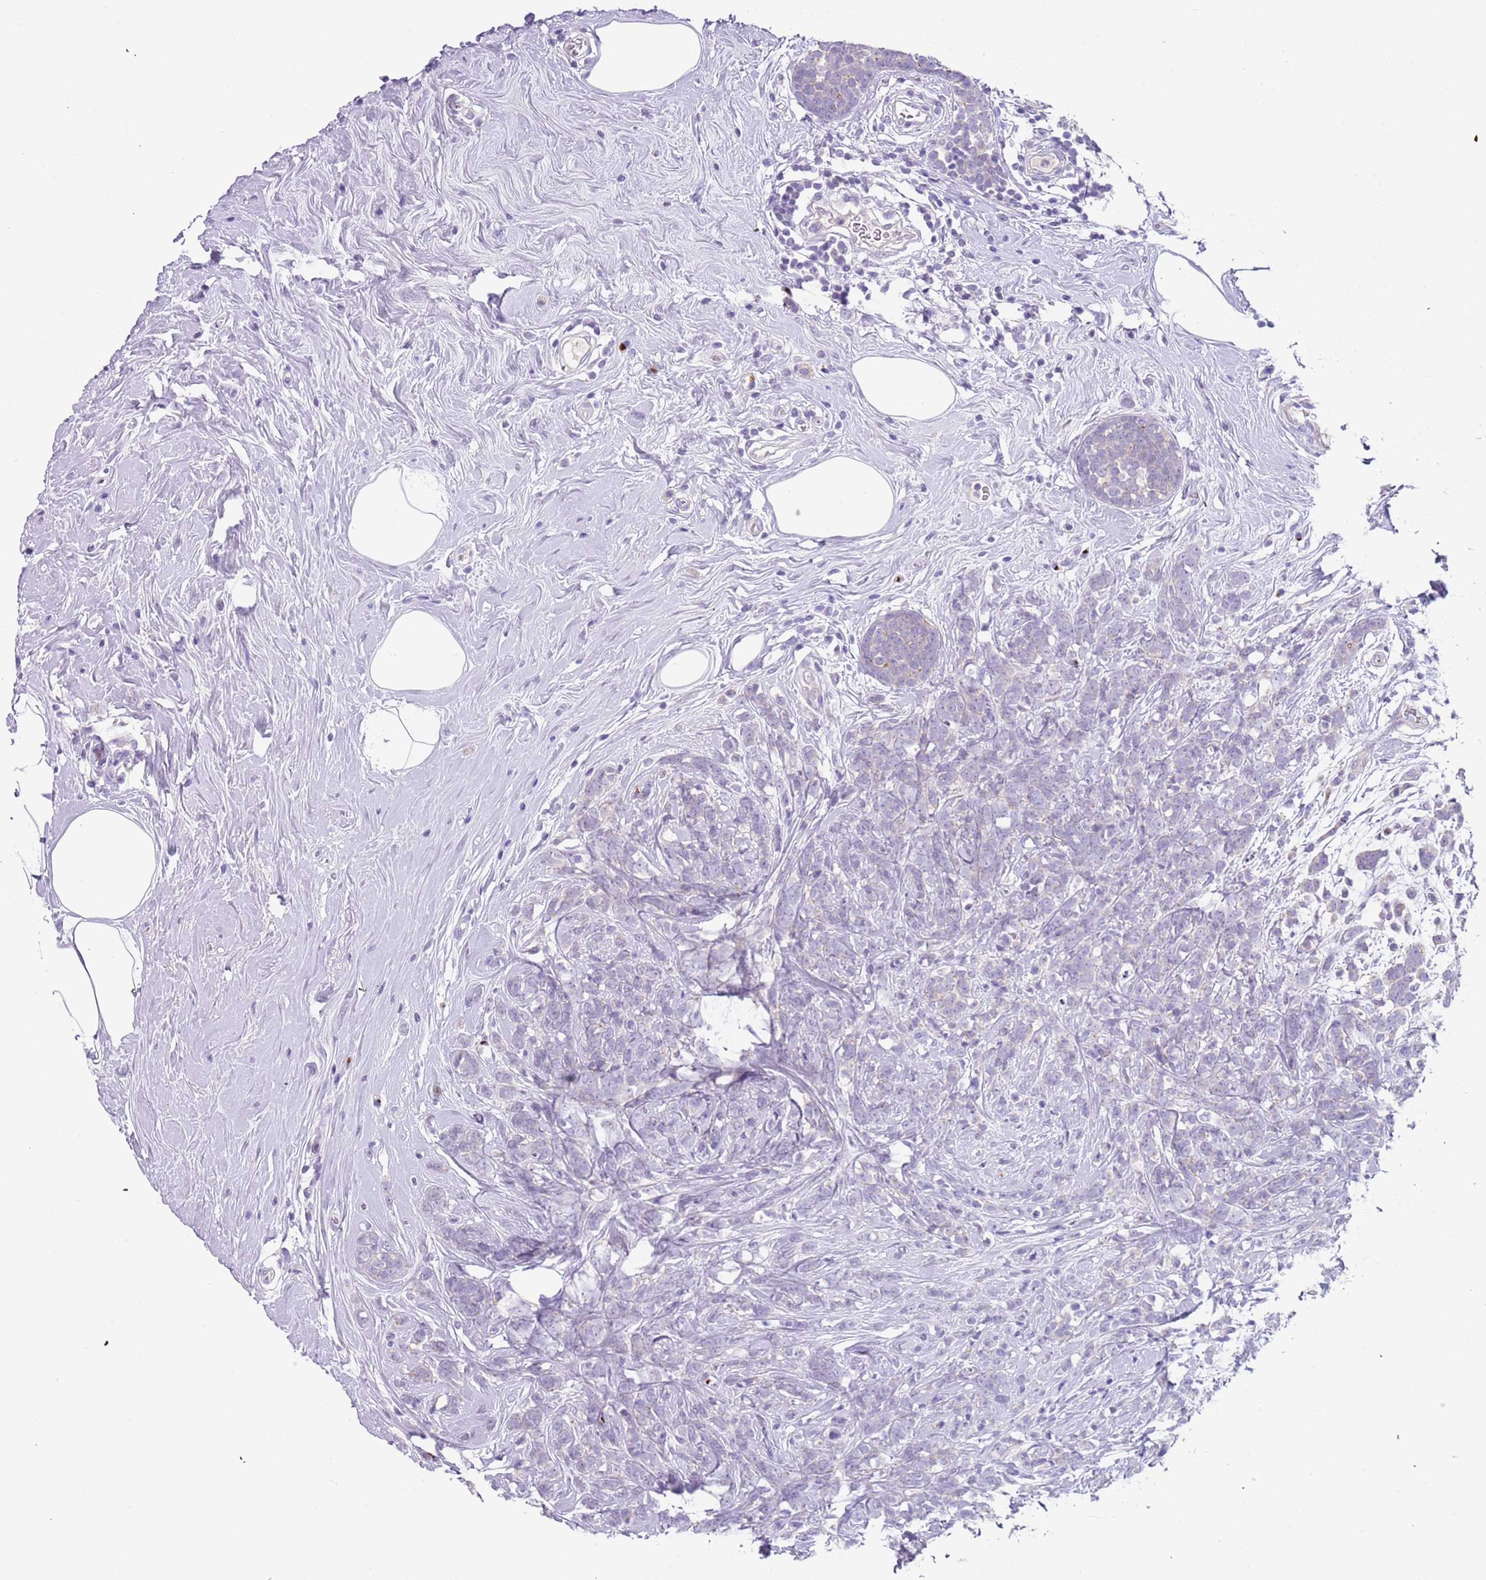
{"staining": {"intensity": "negative", "quantity": "none", "location": "none"}, "tissue": "breast cancer", "cell_type": "Tumor cells", "image_type": "cancer", "snomed": [{"axis": "morphology", "description": "Lobular carcinoma"}, {"axis": "topography", "description": "Breast"}], "caption": "IHC of human lobular carcinoma (breast) shows no expression in tumor cells.", "gene": "C2CD3", "patient": {"sex": "female", "age": 58}}